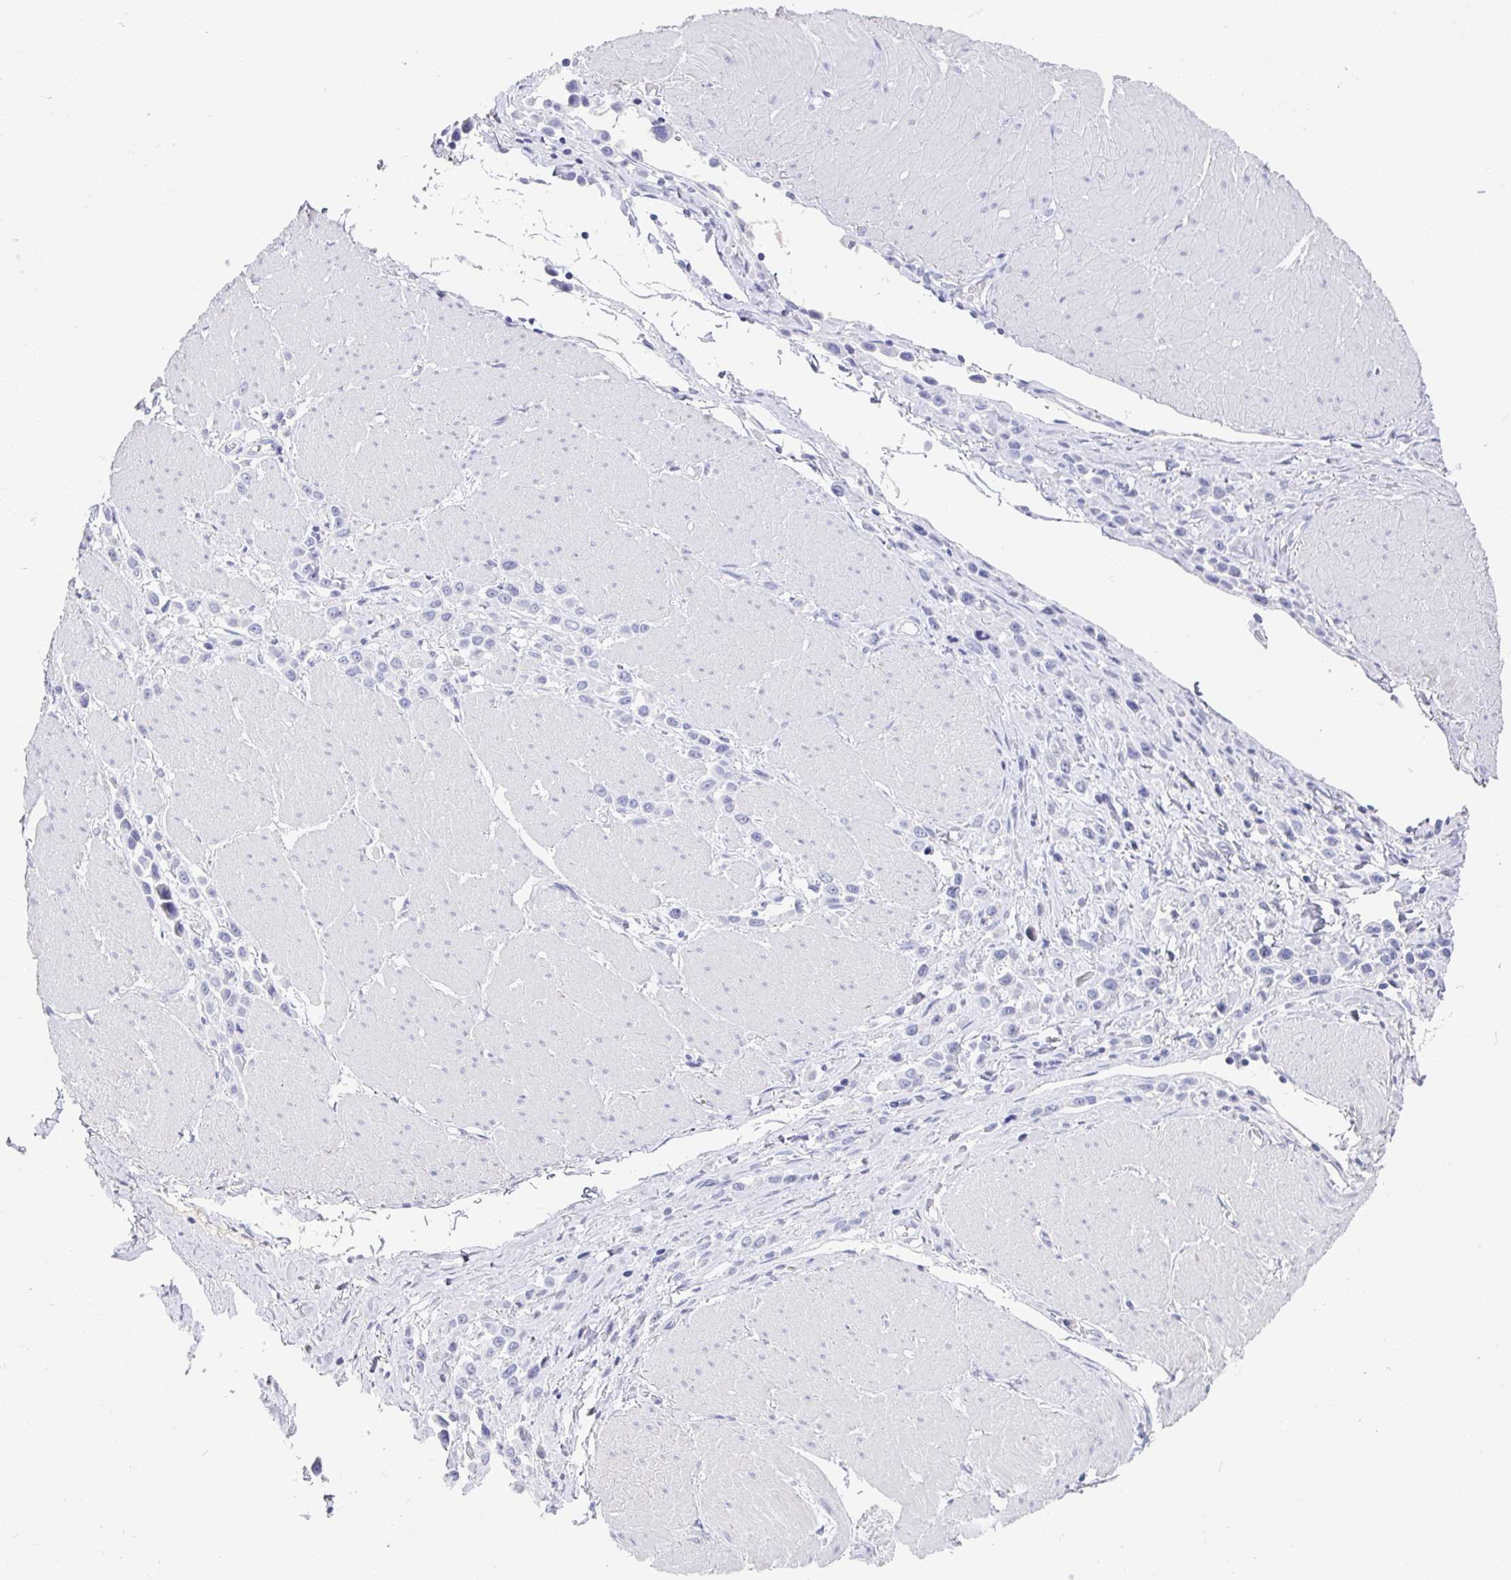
{"staining": {"intensity": "negative", "quantity": "none", "location": "none"}, "tissue": "stomach cancer", "cell_type": "Tumor cells", "image_type": "cancer", "snomed": [{"axis": "morphology", "description": "Adenocarcinoma, NOS"}, {"axis": "topography", "description": "Stomach"}], "caption": "A high-resolution histopathology image shows immunohistochemistry (IHC) staining of adenocarcinoma (stomach), which demonstrates no significant expression in tumor cells.", "gene": "TMEM241", "patient": {"sex": "male", "age": 47}}